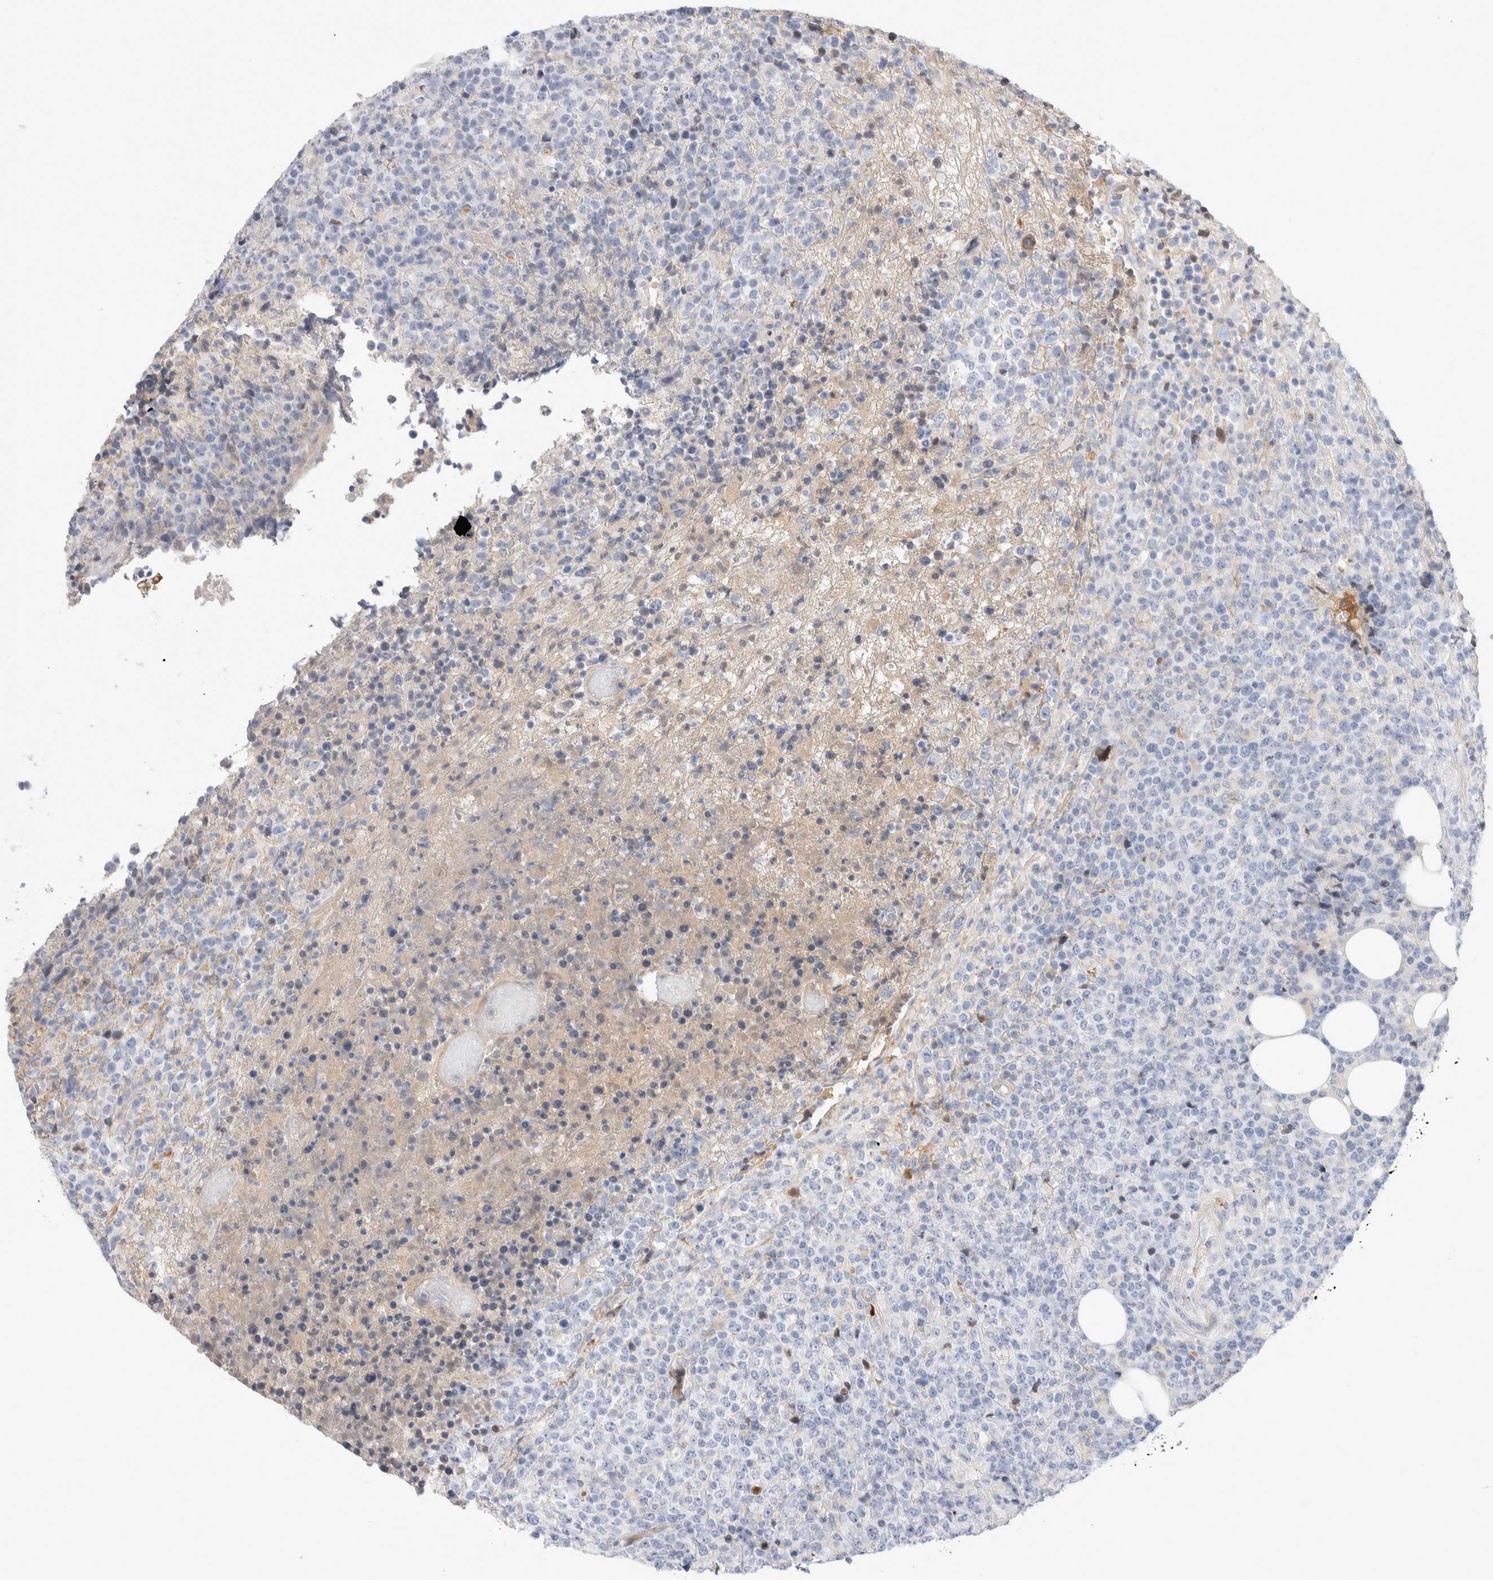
{"staining": {"intensity": "negative", "quantity": "none", "location": "none"}, "tissue": "lymphoma", "cell_type": "Tumor cells", "image_type": "cancer", "snomed": [{"axis": "morphology", "description": "Malignant lymphoma, non-Hodgkin's type, High grade"}, {"axis": "topography", "description": "Lymph node"}], "caption": "Tumor cells show no significant protein staining in high-grade malignant lymphoma, non-Hodgkin's type.", "gene": "ECHDC2", "patient": {"sex": "male", "age": 13}}